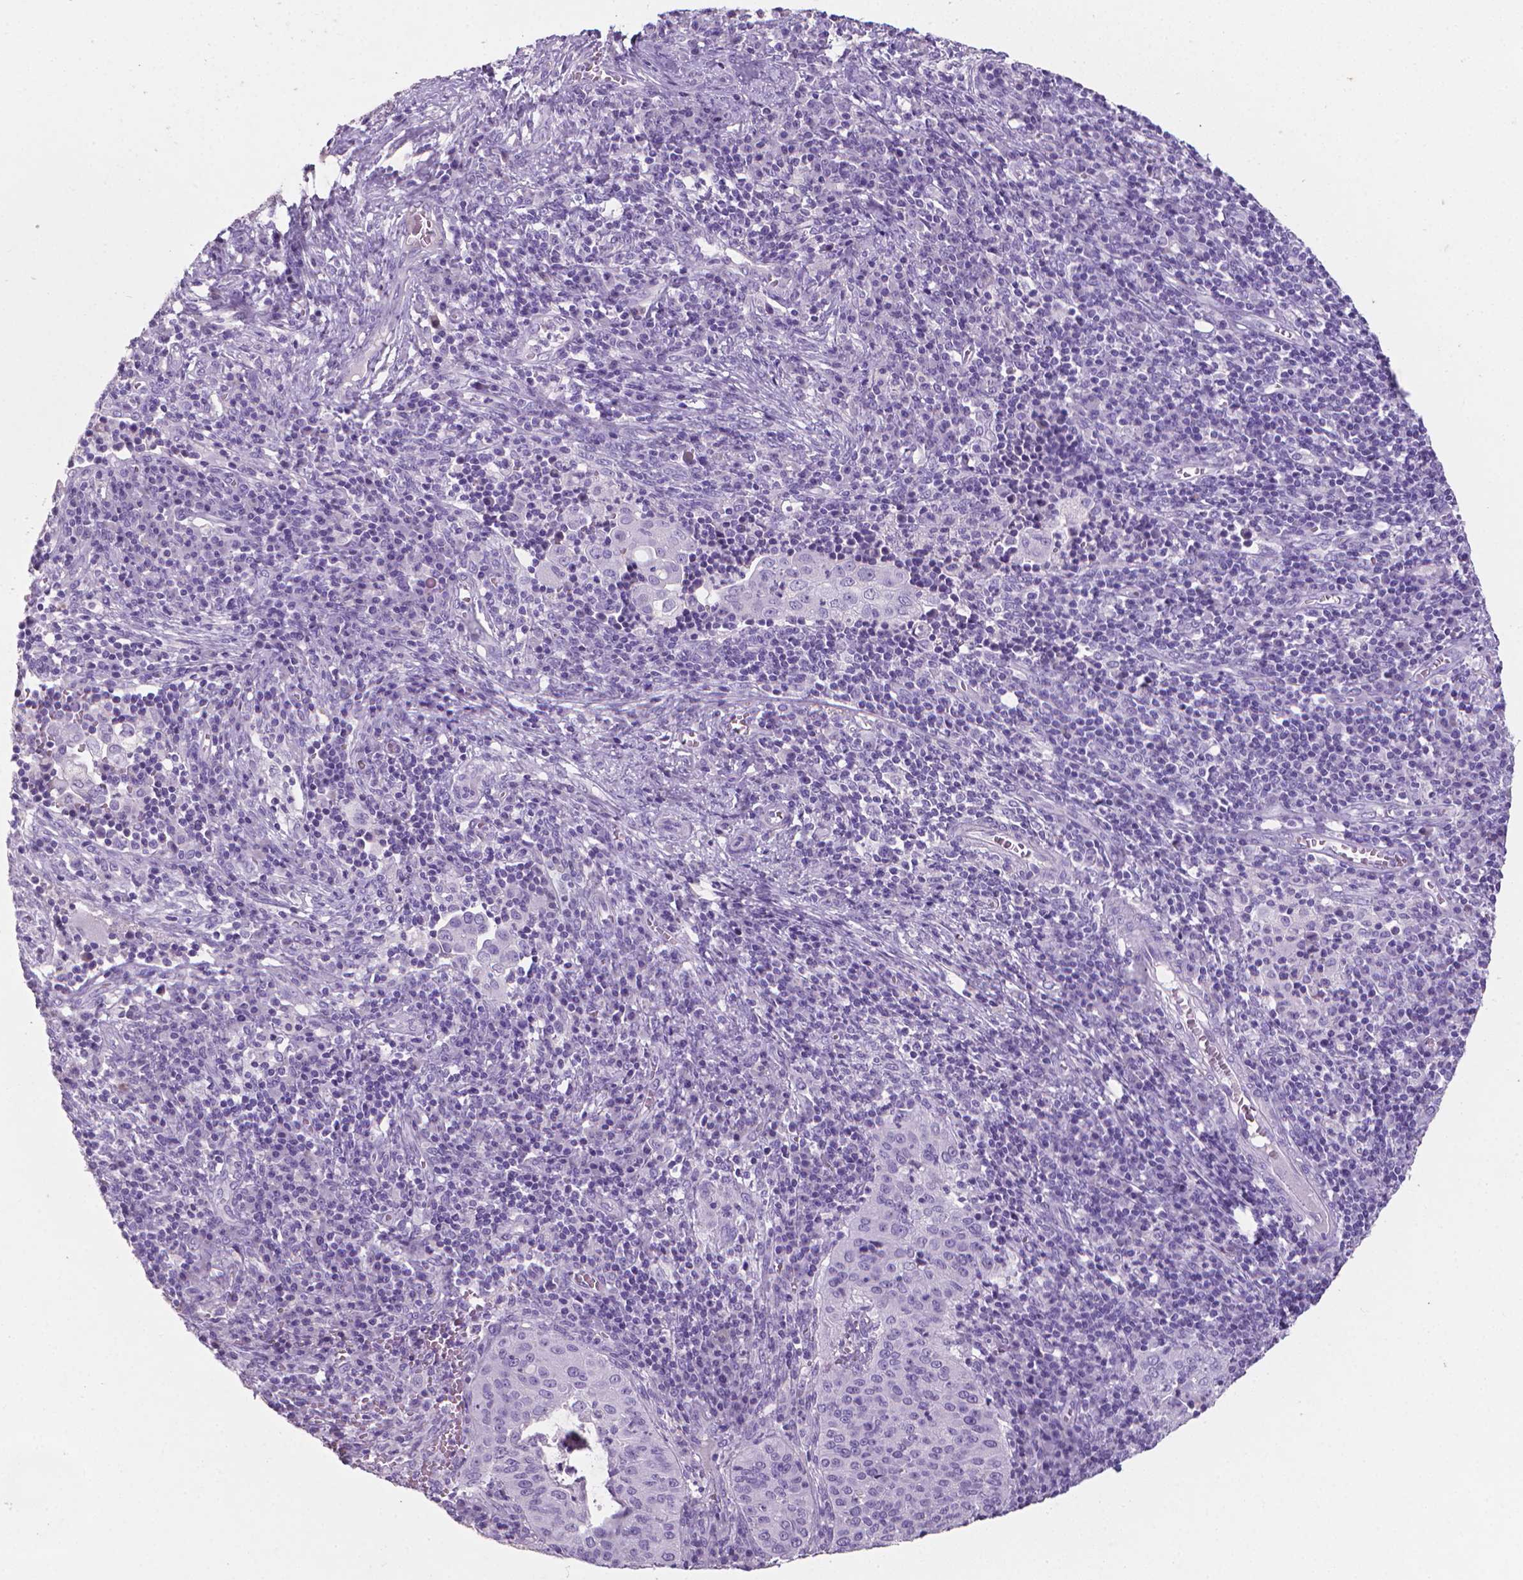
{"staining": {"intensity": "negative", "quantity": "none", "location": "none"}, "tissue": "cervical cancer", "cell_type": "Tumor cells", "image_type": "cancer", "snomed": [{"axis": "morphology", "description": "Squamous cell carcinoma, NOS"}, {"axis": "topography", "description": "Cervix"}], "caption": "Cervical squamous cell carcinoma was stained to show a protein in brown. There is no significant positivity in tumor cells.", "gene": "XPNPEP2", "patient": {"sex": "female", "age": 39}}